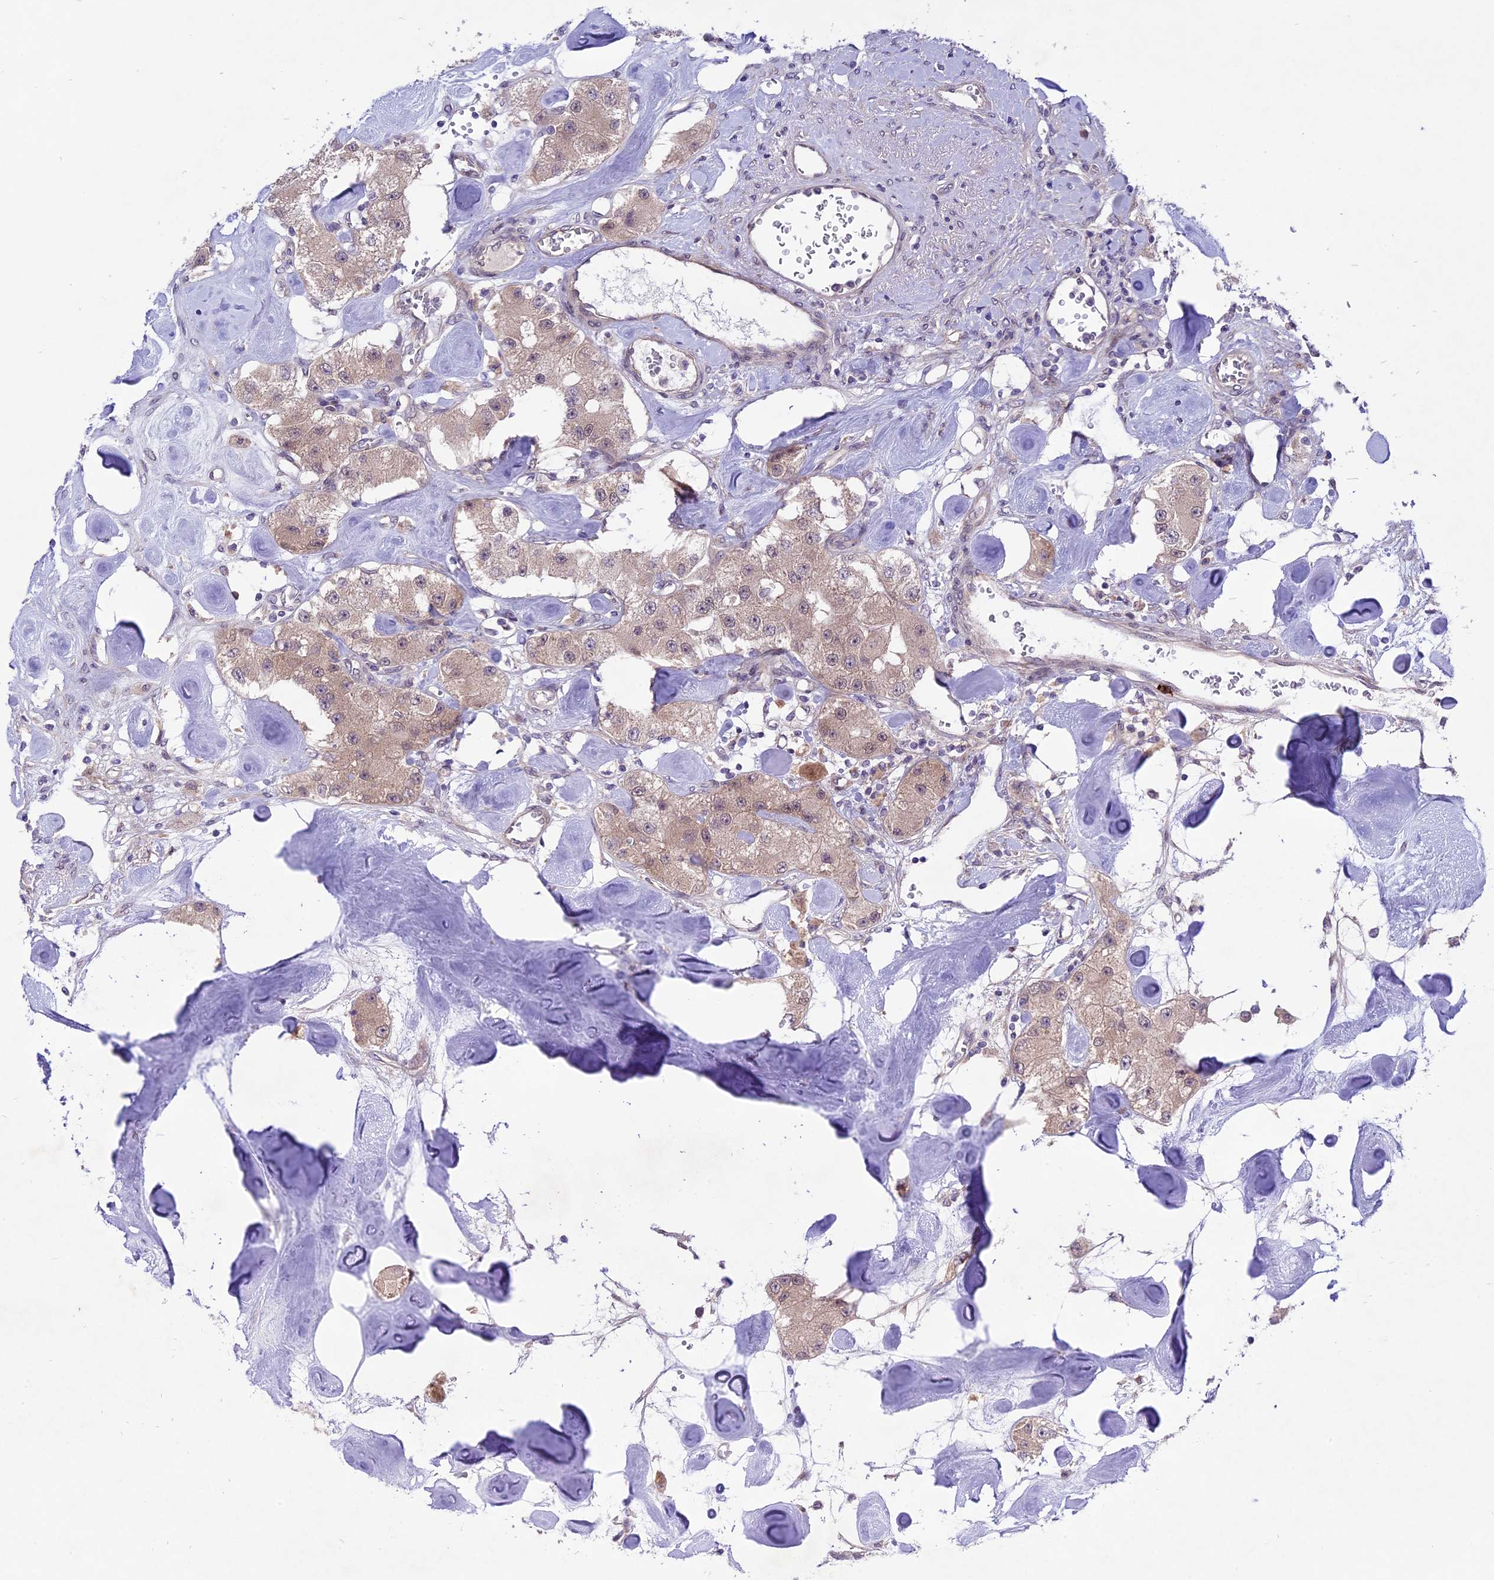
{"staining": {"intensity": "weak", "quantity": ">75%", "location": "cytoplasmic/membranous"}, "tissue": "carcinoid", "cell_type": "Tumor cells", "image_type": "cancer", "snomed": [{"axis": "morphology", "description": "Carcinoid, malignant, NOS"}, {"axis": "topography", "description": "Pancreas"}], "caption": "This is an image of immunohistochemistry (IHC) staining of malignant carcinoid, which shows weak positivity in the cytoplasmic/membranous of tumor cells.", "gene": "SPRED1", "patient": {"sex": "male", "age": 41}}